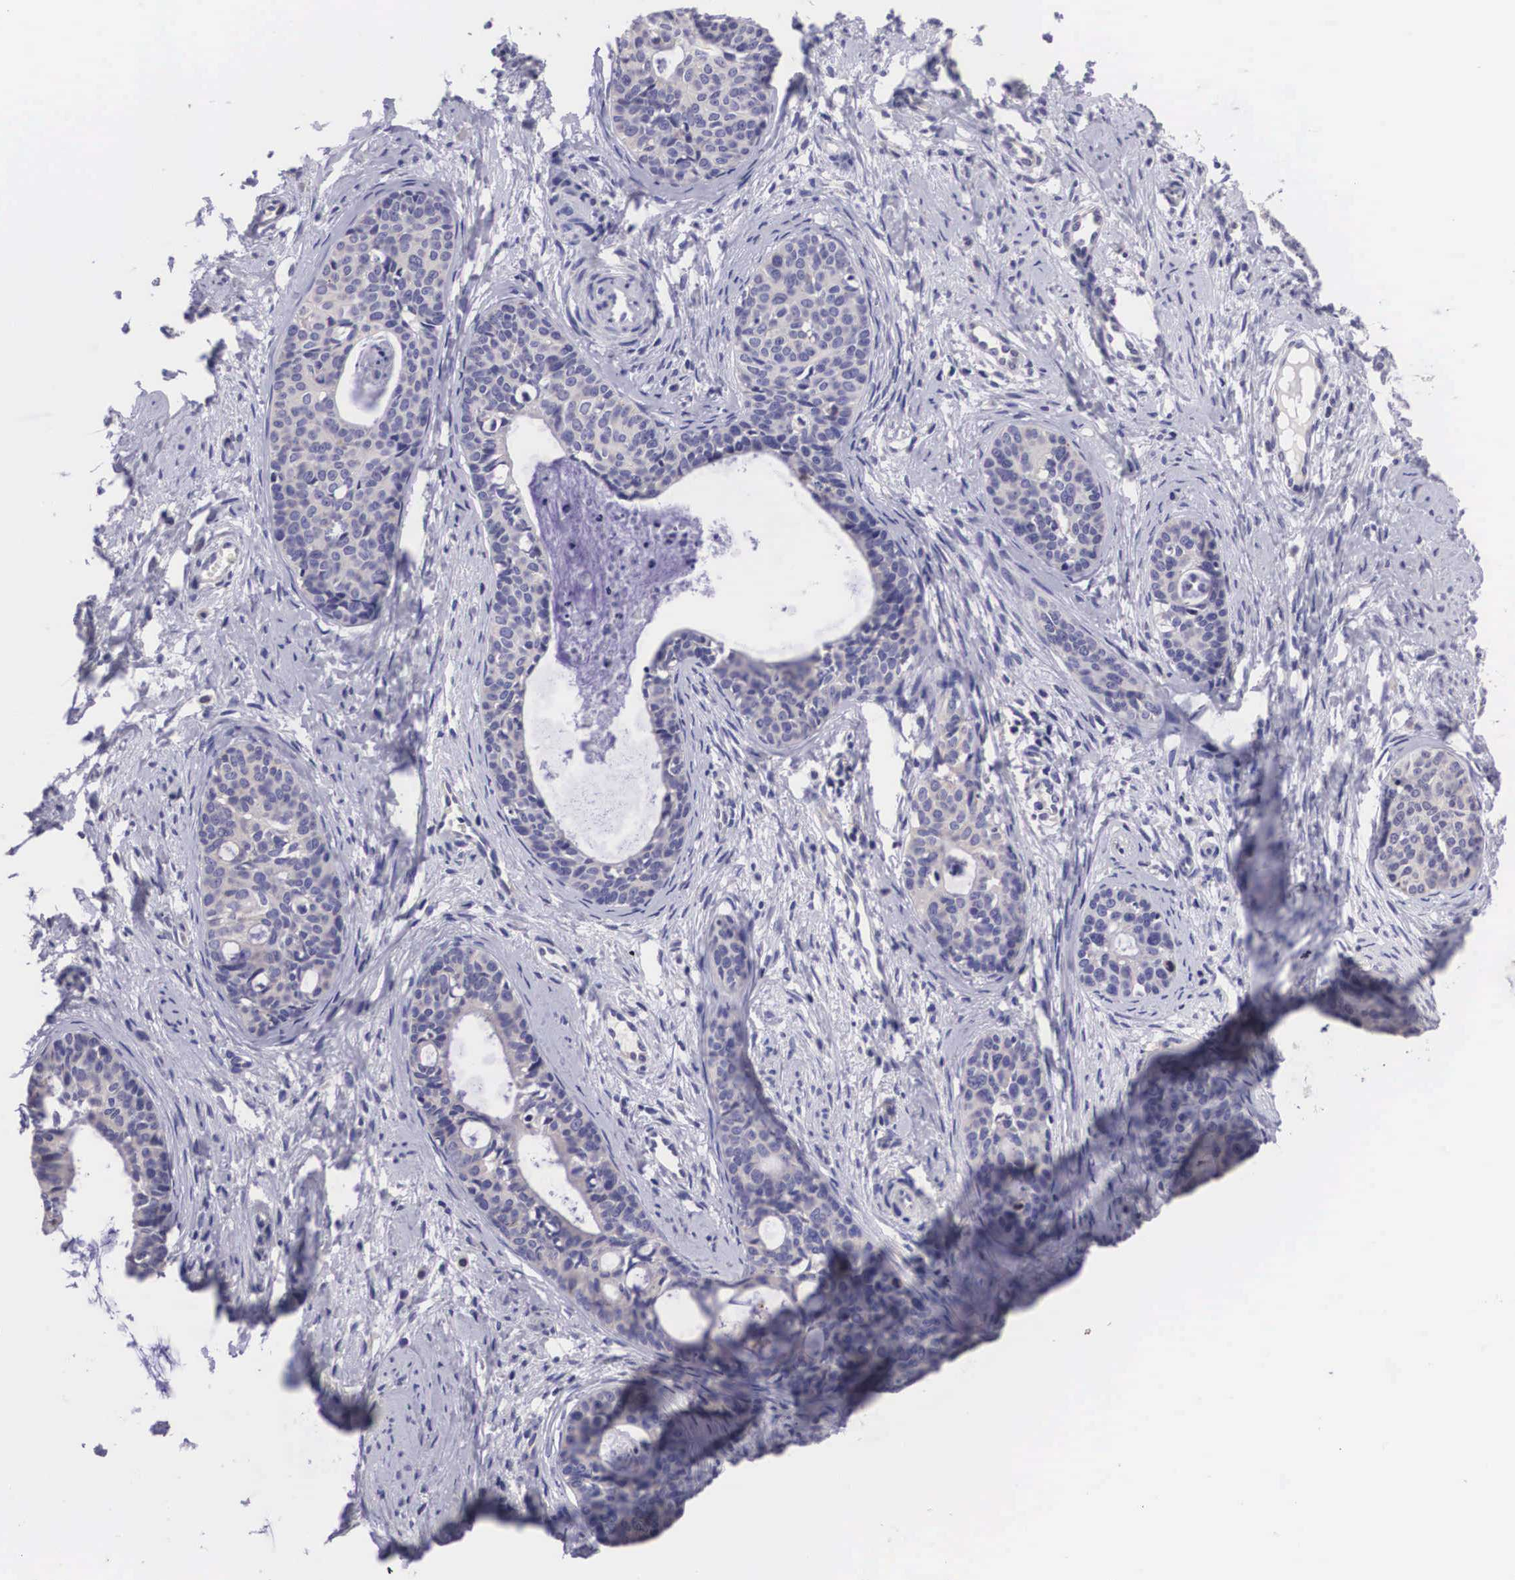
{"staining": {"intensity": "negative", "quantity": "none", "location": "none"}, "tissue": "cervical cancer", "cell_type": "Tumor cells", "image_type": "cancer", "snomed": [{"axis": "morphology", "description": "Squamous cell carcinoma, NOS"}, {"axis": "topography", "description": "Cervix"}], "caption": "A high-resolution image shows IHC staining of cervical cancer (squamous cell carcinoma), which shows no significant positivity in tumor cells.", "gene": "ARG2", "patient": {"sex": "female", "age": 34}}